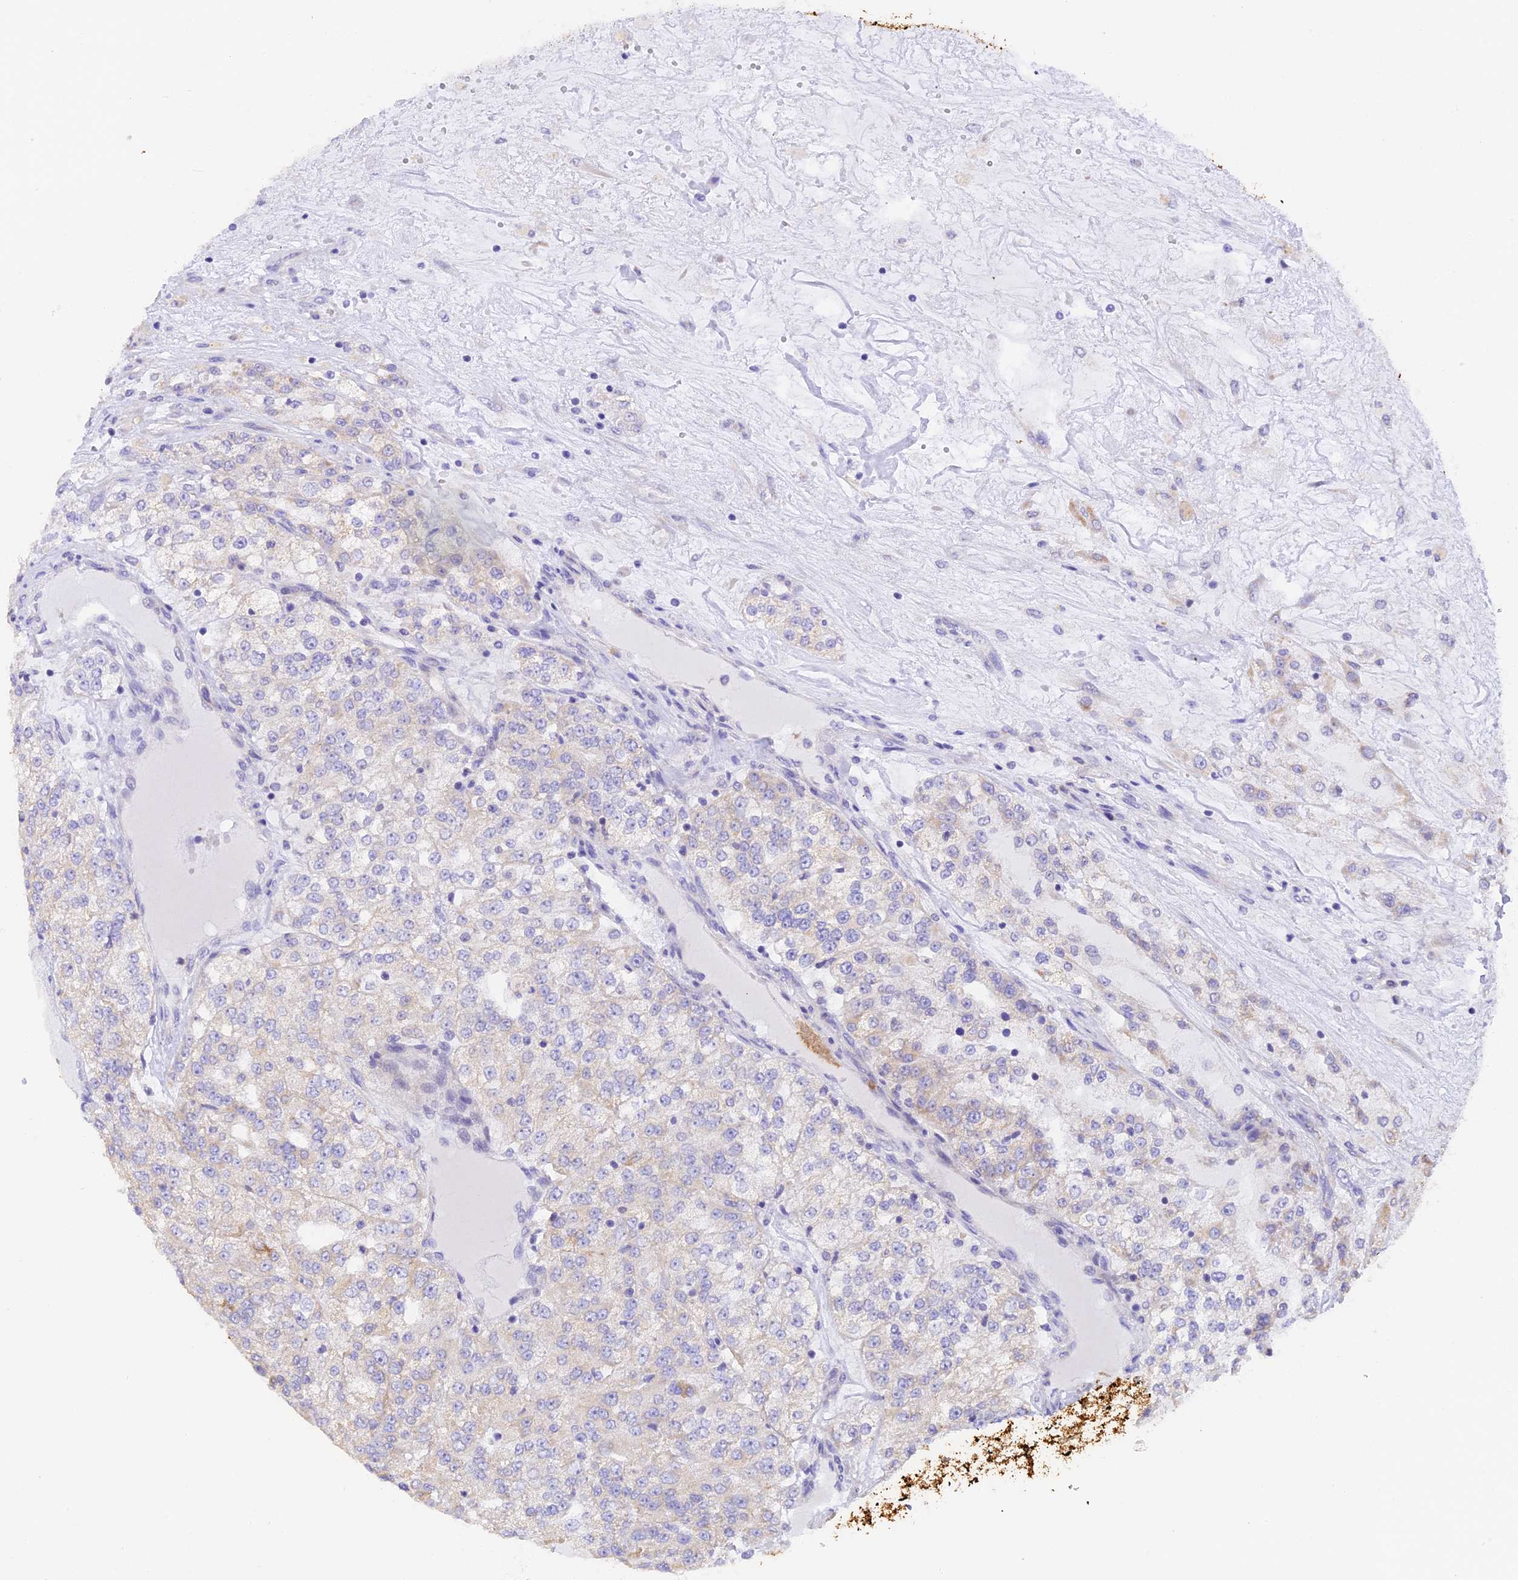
{"staining": {"intensity": "negative", "quantity": "none", "location": "none"}, "tissue": "renal cancer", "cell_type": "Tumor cells", "image_type": "cancer", "snomed": [{"axis": "morphology", "description": "Adenocarcinoma, NOS"}, {"axis": "topography", "description": "Kidney"}], "caption": "The IHC micrograph has no significant staining in tumor cells of renal cancer (adenocarcinoma) tissue.", "gene": "PKIA", "patient": {"sex": "female", "age": 63}}